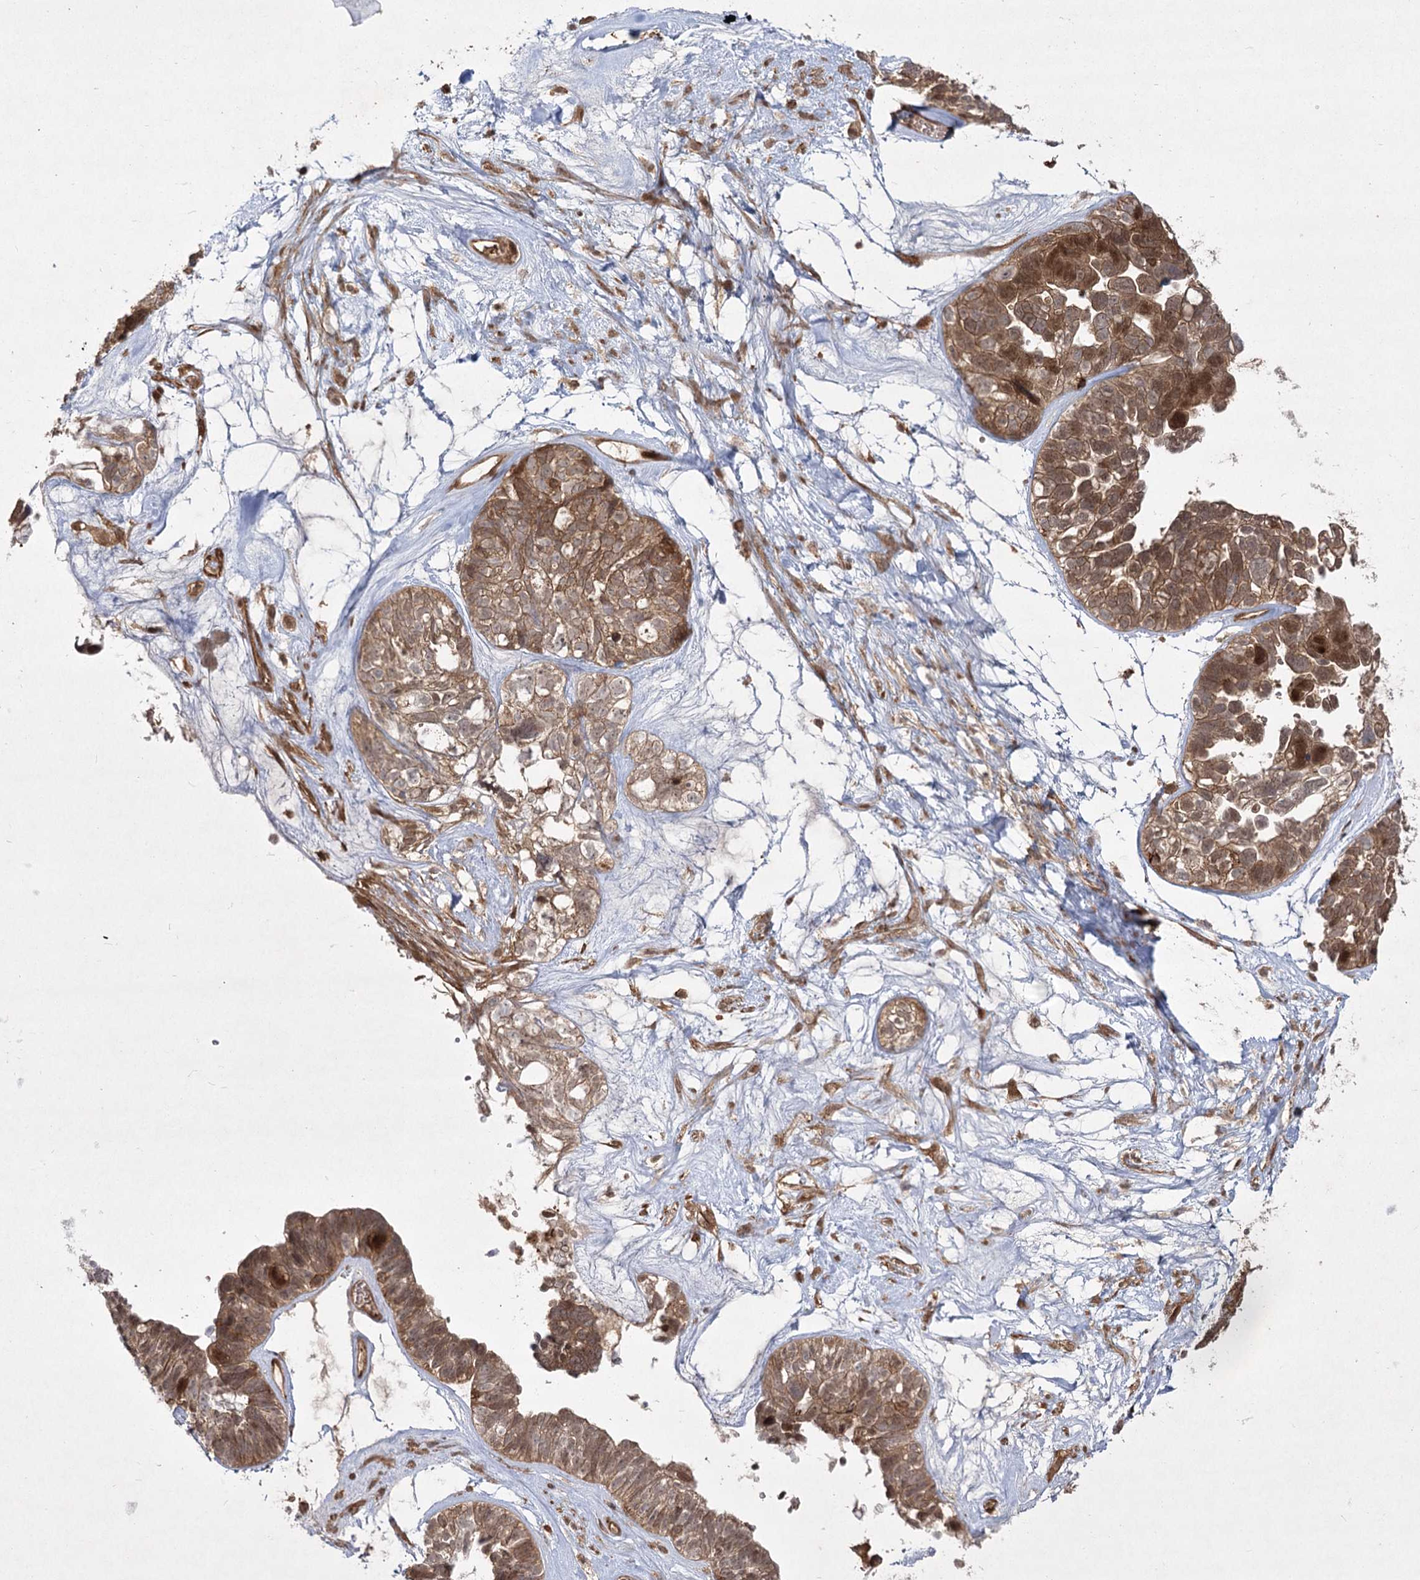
{"staining": {"intensity": "moderate", "quantity": ">75%", "location": "cytoplasmic/membranous"}, "tissue": "ovarian cancer", "cell_type": "Tumor cells", "image_type": "cancer", "snomed": [{"axis": "morphology", "description": "Cystadenocarcinoma, serous, NOS"}, {"axis": "topography", "description": "Ovary"}], "caption": "This micrograph exhibits ovarian cancer stained with IHC to label a protein in brown. The cytoplasmic/membranous of tumor cells show moderate positivity for the protein. Nuclei are counter-stained blue.", "gene": "MDFIC", "patient": {"sex": "female", "age": 79}}